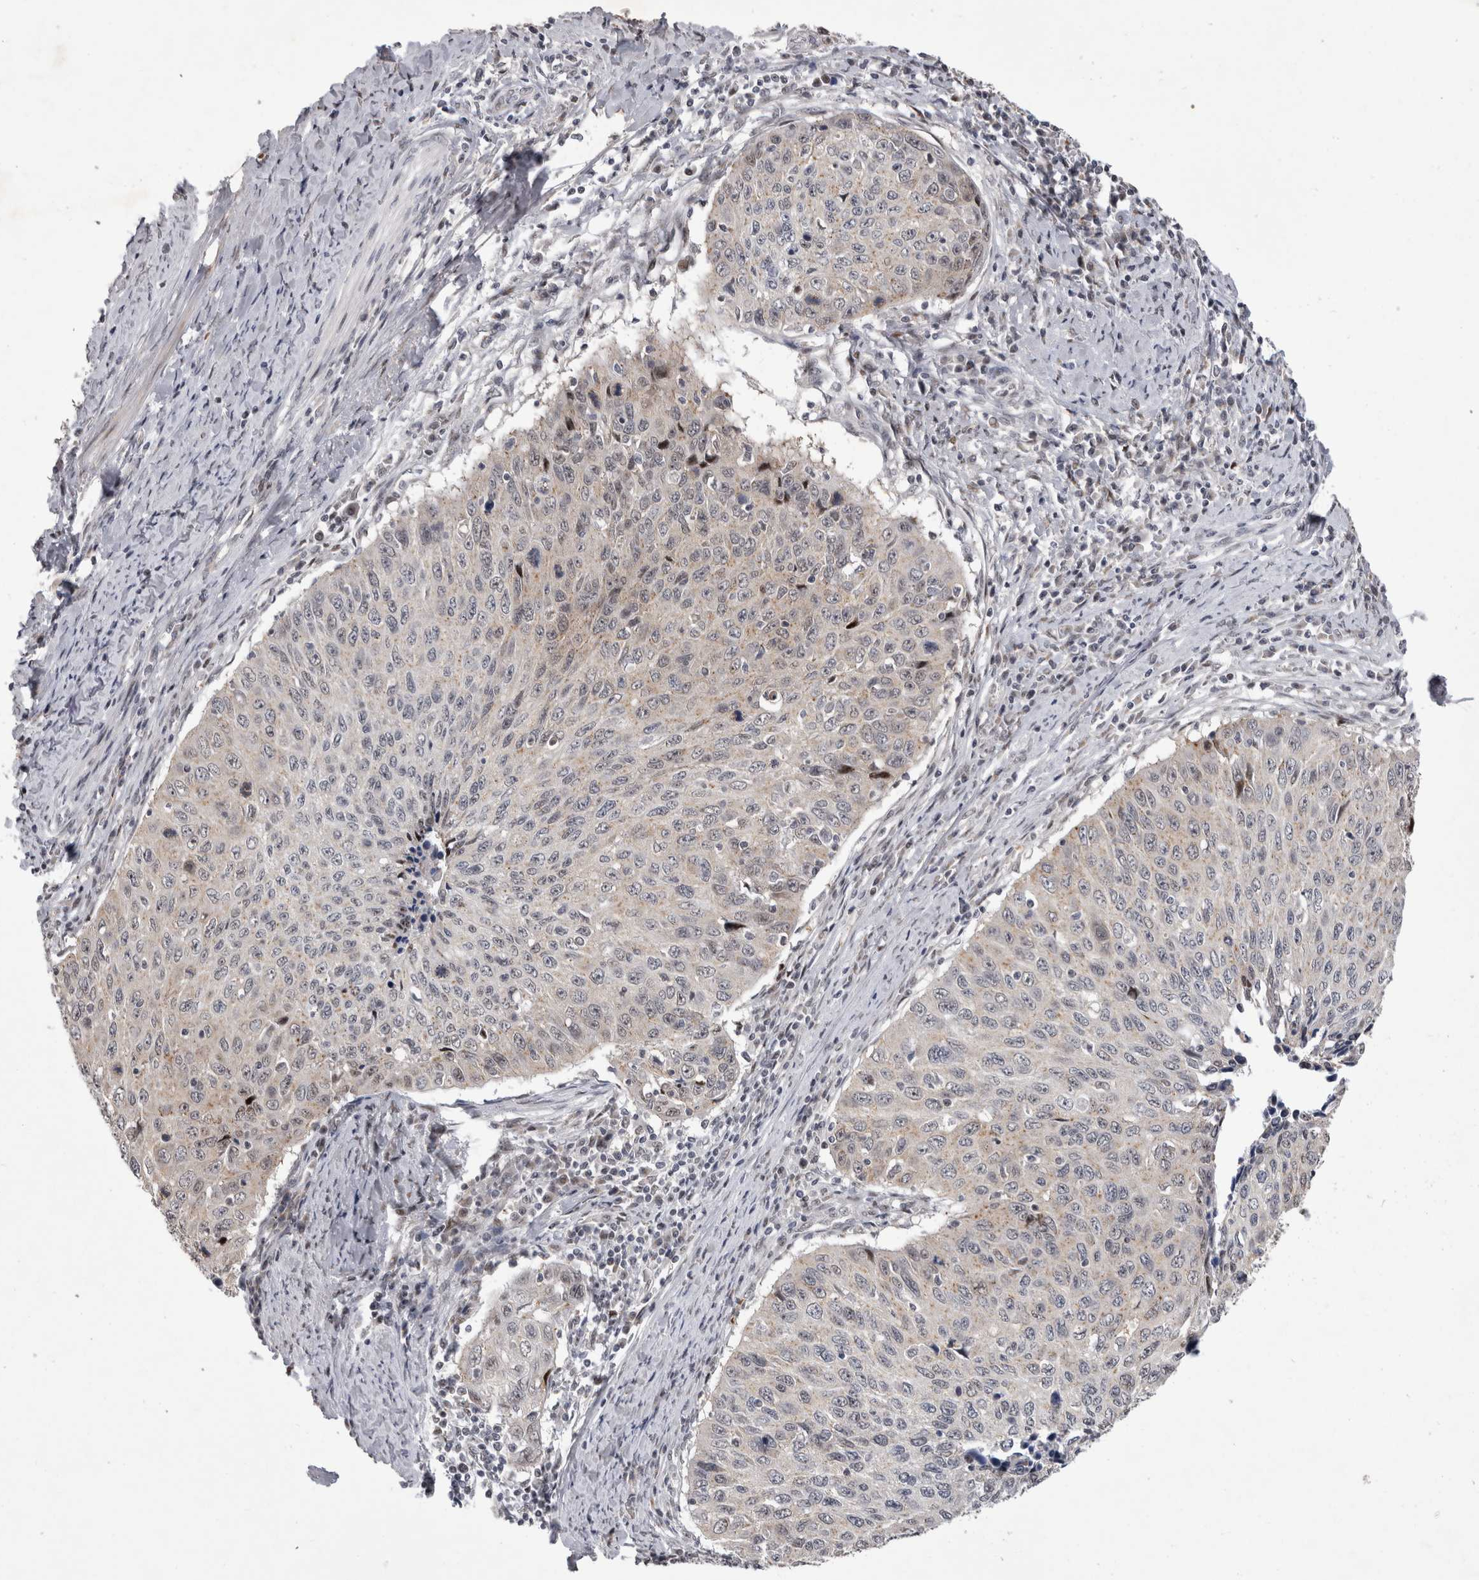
{"staining": {"intensity": "weak", "quantity": "<25%", "location": "cytoplasmic/membranous"}, "tissue": "cervical cancer", "cell_type": "Tumor cells", "image_type": "cancer", "snomed": [{"axis": "morphology", "description": "Squamous cell carcinoma, NOS"}, {"axis": "topography", "description": "Cervix"}], "caption": "Tumor cells are negative for protein expression in human cervical cancer (squamous cell carcinoma). The staining is performed using DAB brown chromogen with nuclei counter-stained in using hematoxylin.", "gene": "IFI44", "patient": {"sex": "female", "age": 53}}